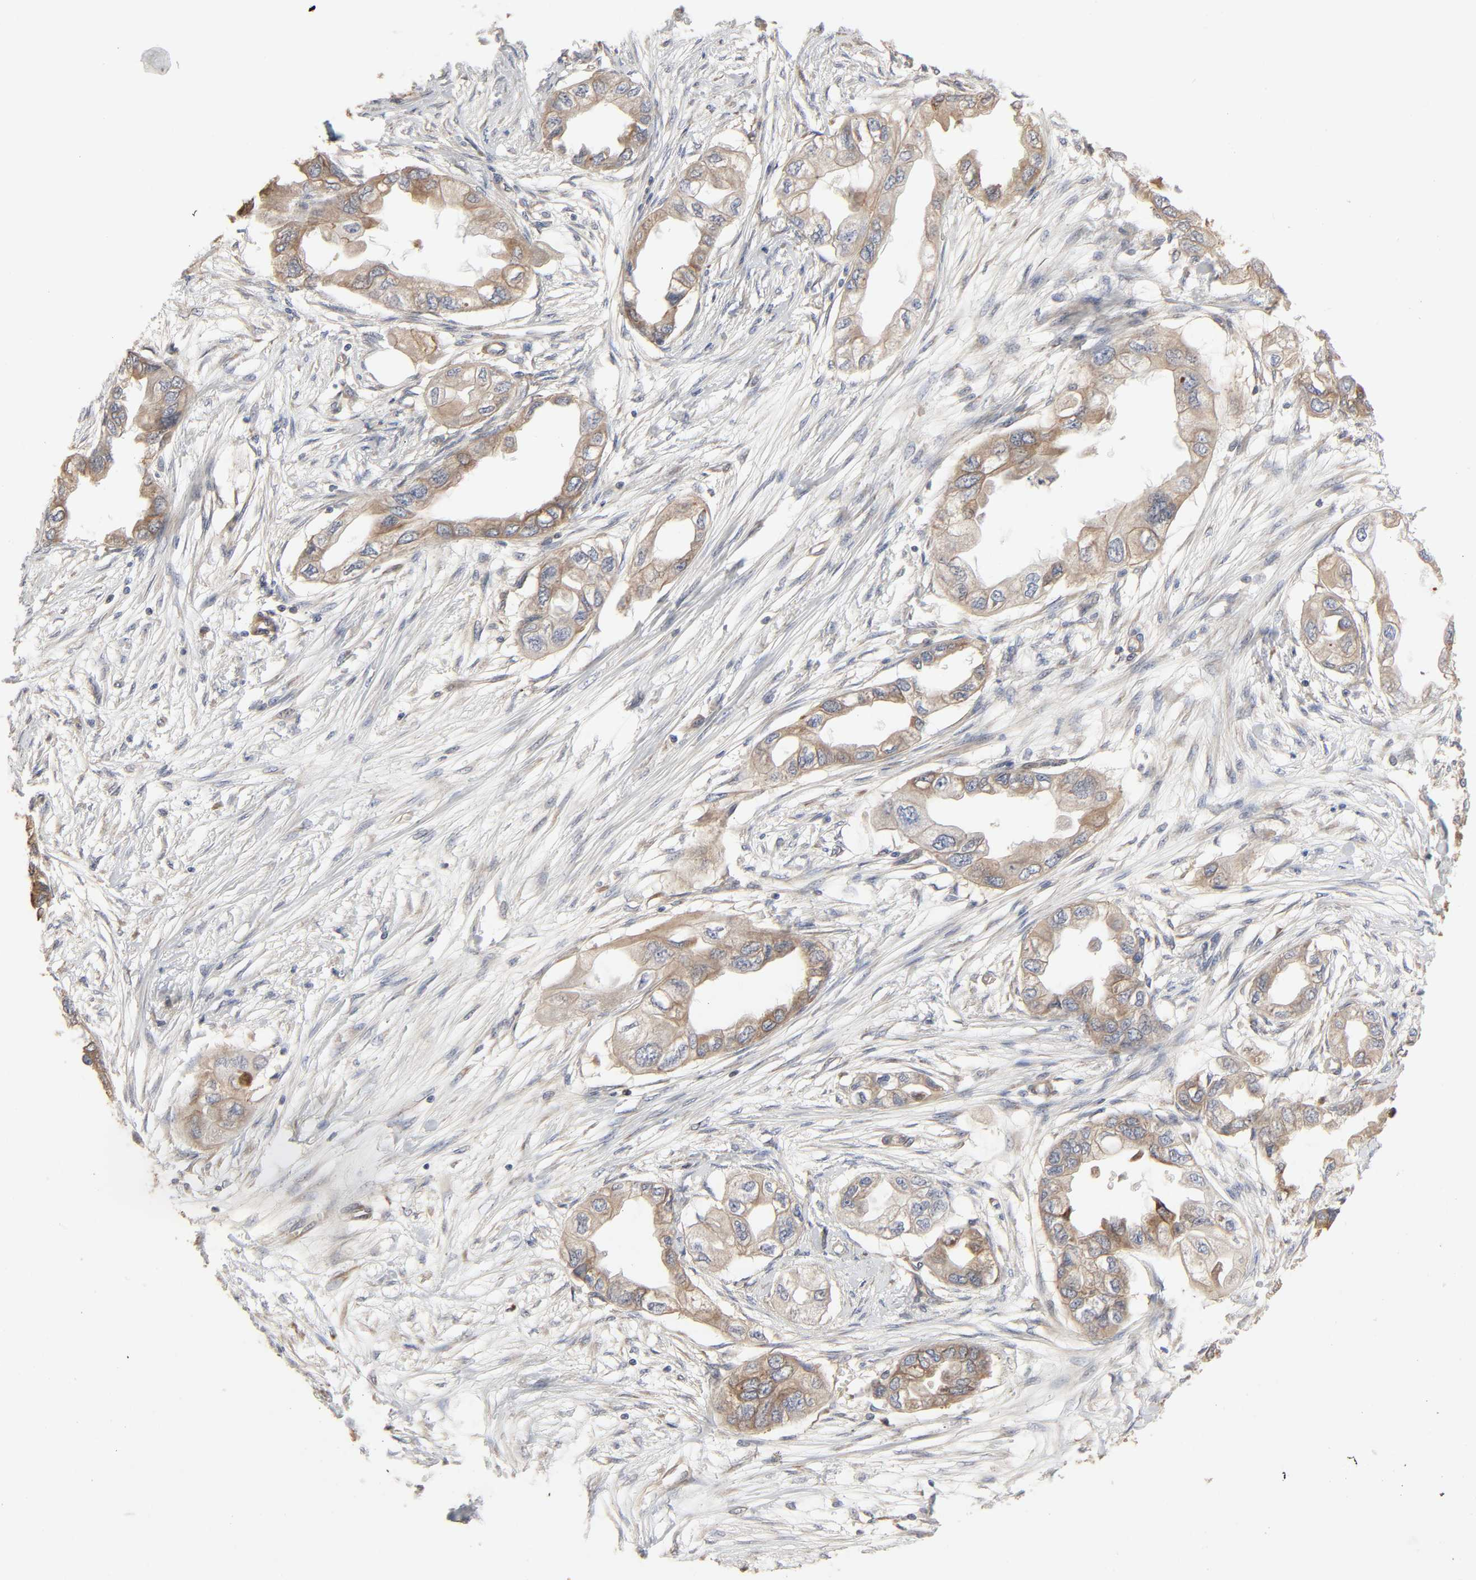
{"staining": {"intensity": "weak", "quantity": ">75%", "location": "cytoplasmic/membranous"}, "tissue": "endometrial cancer", "cell_type": "Tumor cells", "image_type": "cancer", "snomed": [{"axis": "morphology", "description": "Adenocarcinoma, NOS"}, {"axis": "topography", "description": "Endometrium"}], "caption": "Adenocarcinoma (endometrial) stained with DAB immunohistochemistry (IHC) demonstrates low levels of weak cytoplasmic/membranous expression in about >75% of tumor cells.", "gene": "NDRG2", "patient": {"sex": "female", "age": 67}}